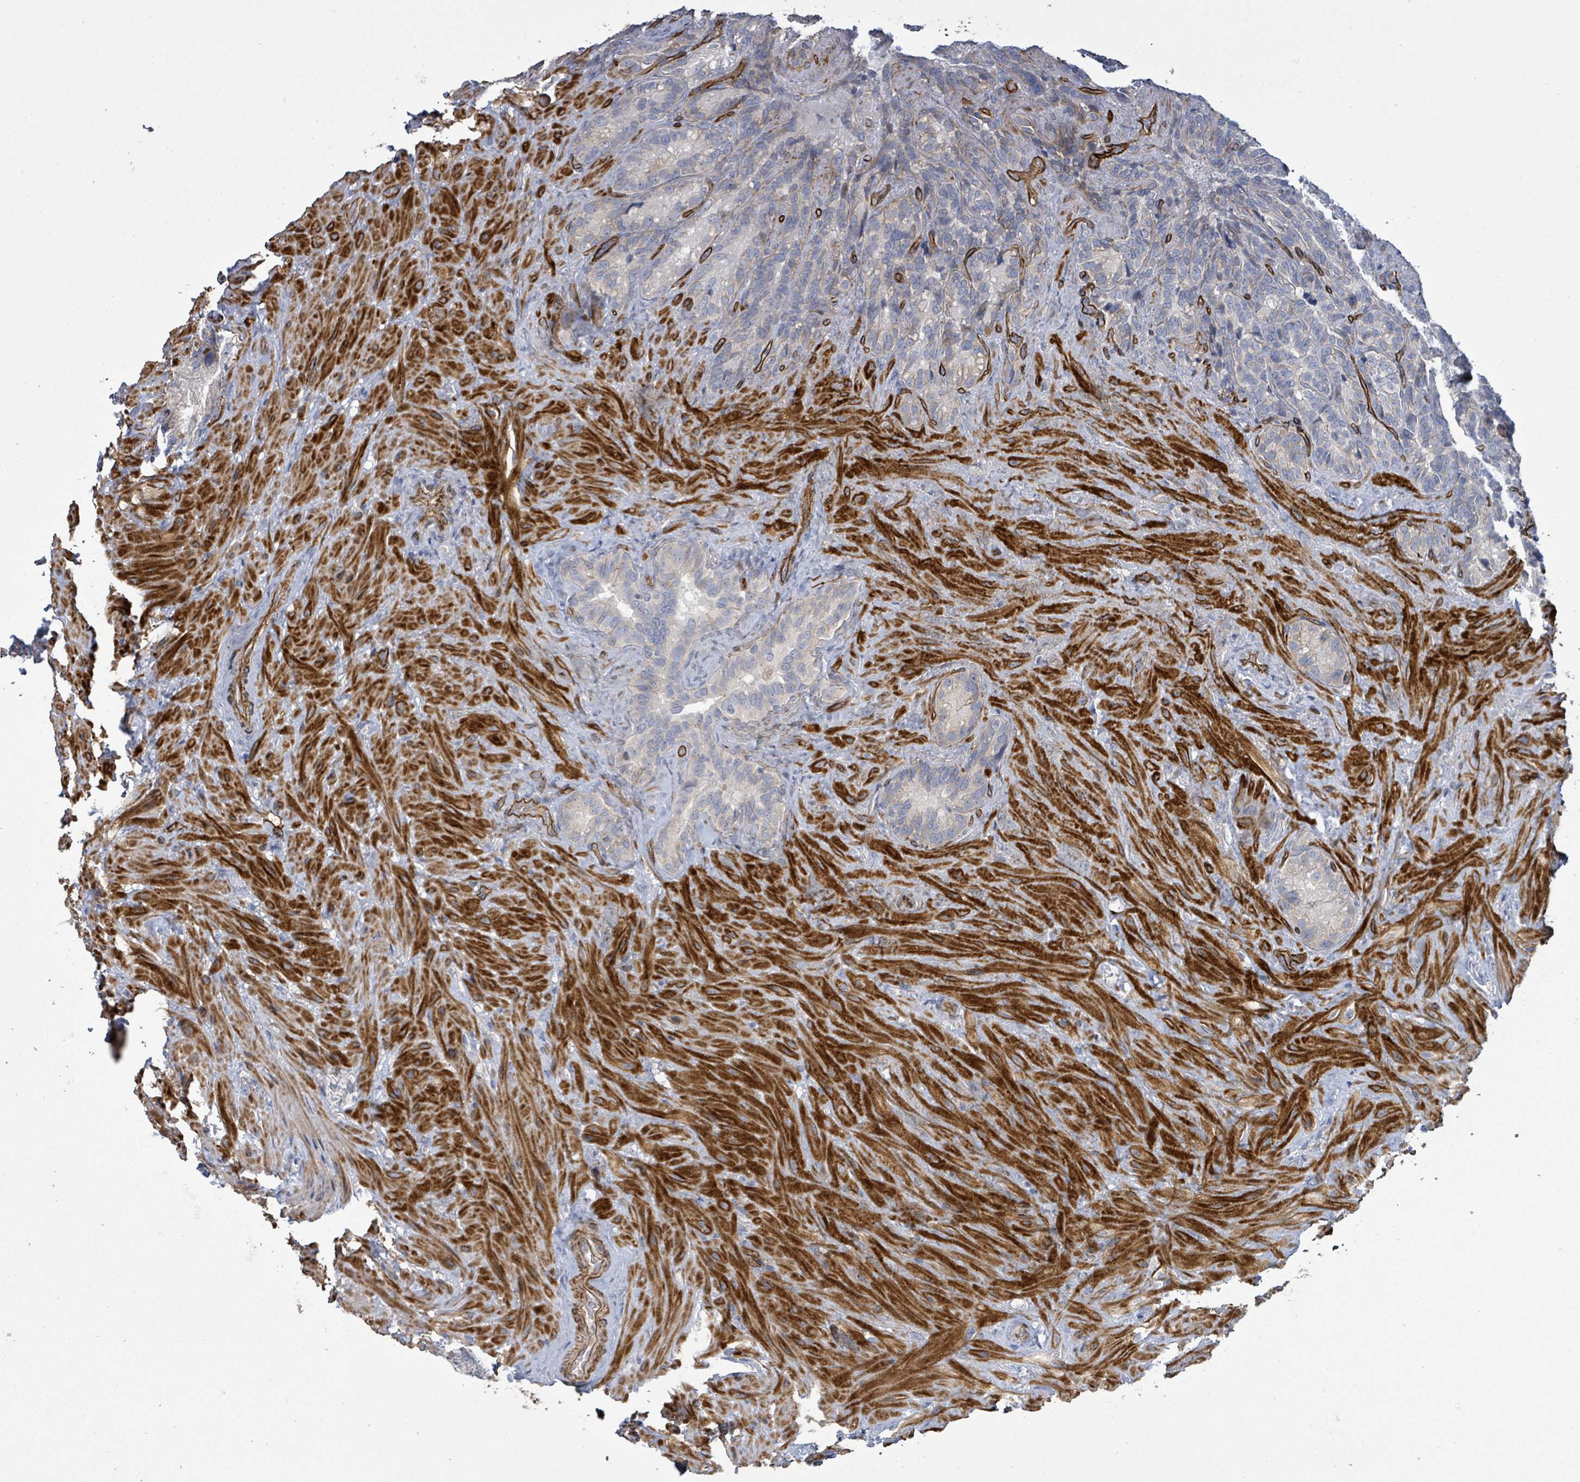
{"staining": {"intensity": "moderate", "quantity": "<25%", "location": "cytoplasmic/membranous"}, "tissue": "seminal vesicle", "cell_type": "Glandular cells", "image_type": "normal", "snomed": [{"axis": "morphology", "description": "Normal tissue, NOS"}, {"axis": "topography", "description": "Seminal veicle"}], "caption": "Benign seminal vesicle reveals moderate cytoplasmic/membranous expression in approximately <25% of glandular cells, visualized by immunohistochemistry. (IHC, brightfield microscopy, high magnification).", "gene": "KANK3", "patient": {"sex": "male", "age": 62}}